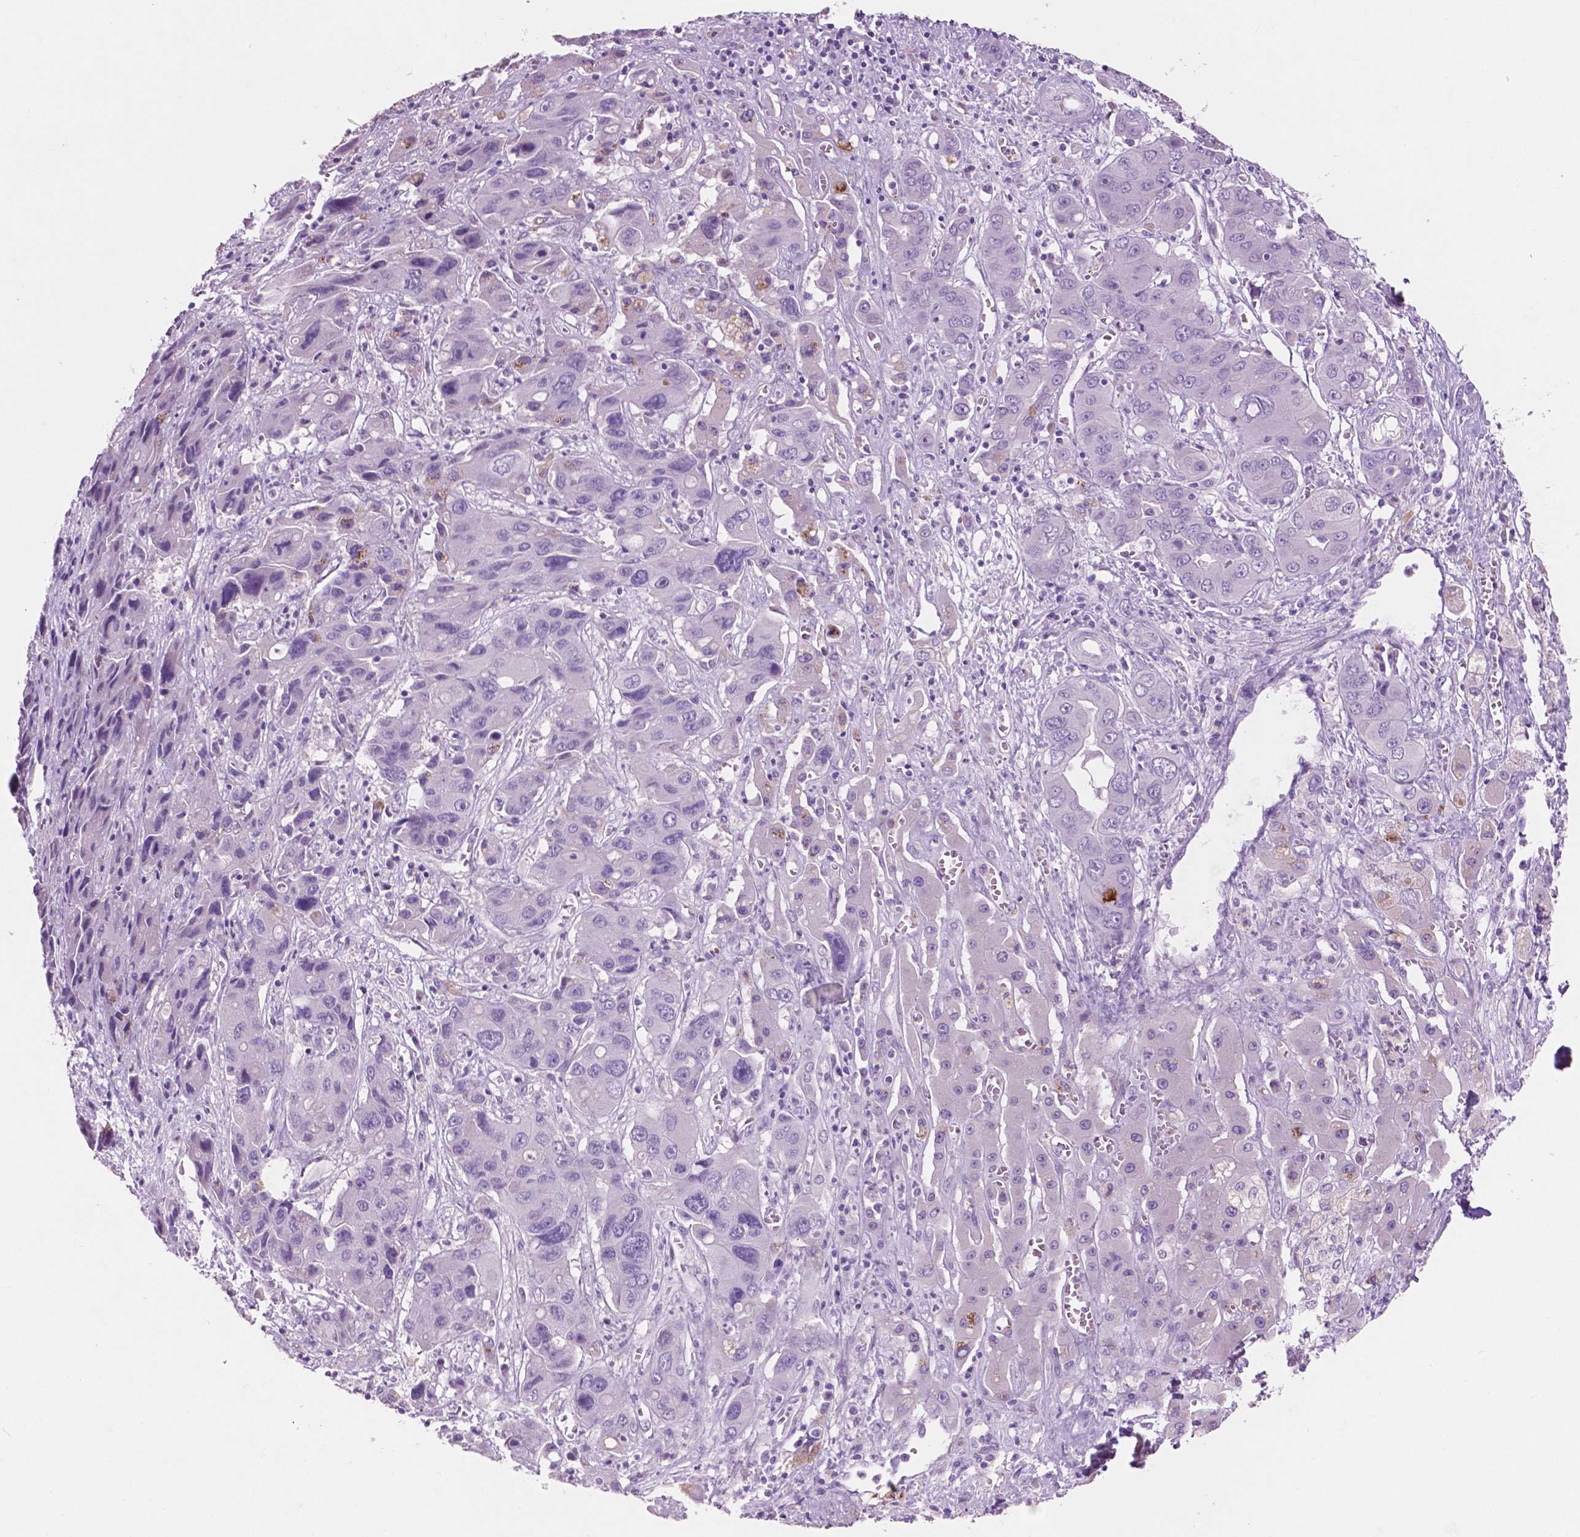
{"staining": {"intensity": "negative", "quantity": "none", "location": "none"}, "tissue": "liver cancer", "cell_type": "Tumor cells", "image_type": "cancer", "snomed": [{"axis": "morphology", "description": "Cholangiocarcinoma"}, {"axis": "topography", "description": "Liver"}], "caption": "Cholangiocarcinoma (liver) was stained to show a protein in brown. There is no significant positivity in tumor cells.", "gene": "IDO1", "patient": {"sex": "male", "age": 67}}